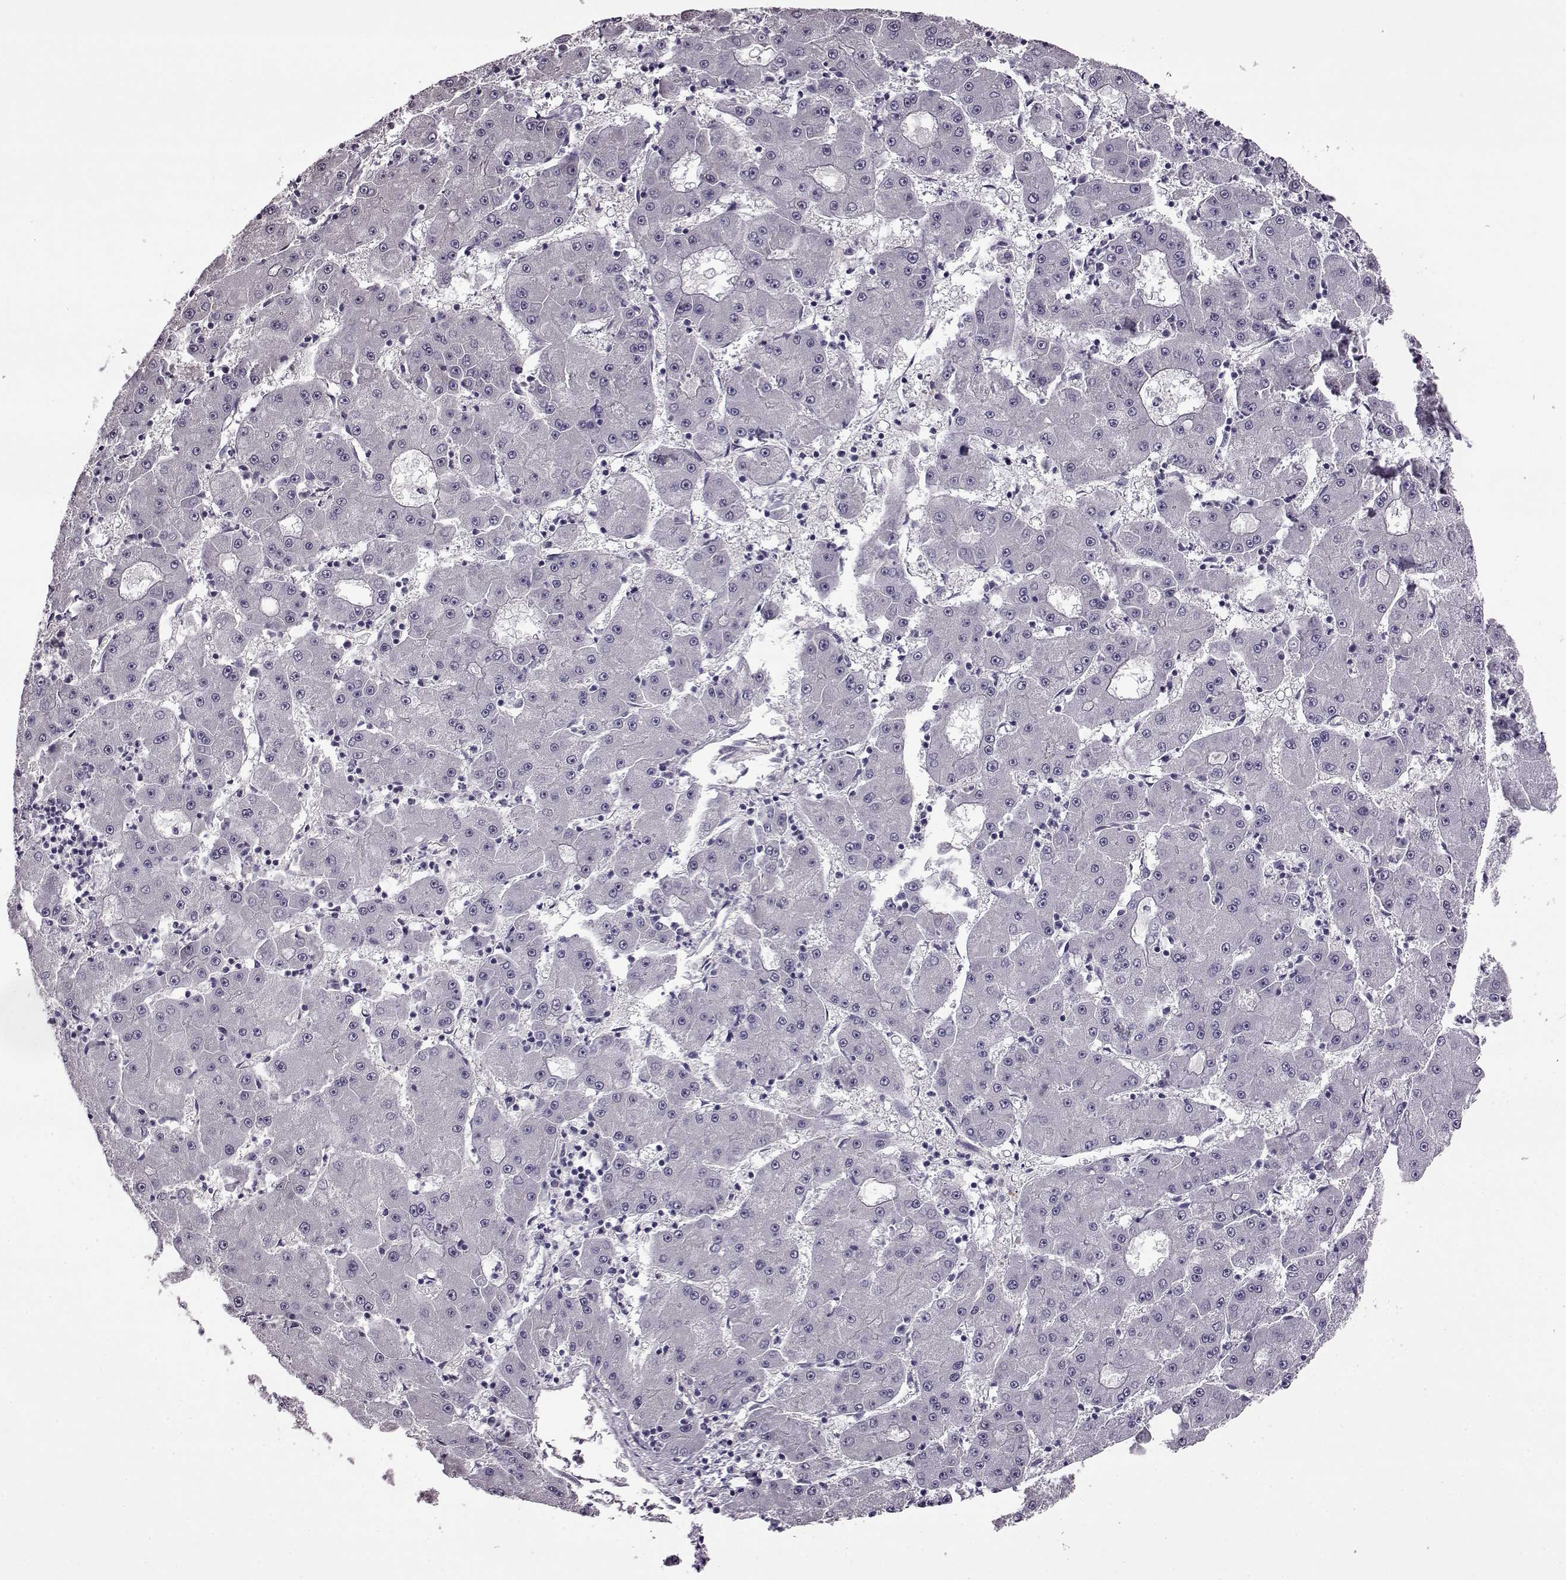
{"staining": {"intensity": "negative", "quantity": "none", "location": "none"}, "tissue": "liver cancer", "cell_type": "Tumor cells", "image_type": "cancer", "snomed": [{"axis": "morphology", "description": "Carcinoma, Hepatocellular, NOS"}, {"axis": "topography", "description": "Liver"}], "caption": "This photomicrograph is of liver cancer (hepatocellular carcinoma) stained with immunohistochemistry to label a protein in brown with the nuclei are counter-stained blue. There is no expression in tumor cells.", "gene": "EDDM3B", "patient": {"sex": "male", "age": 73}}